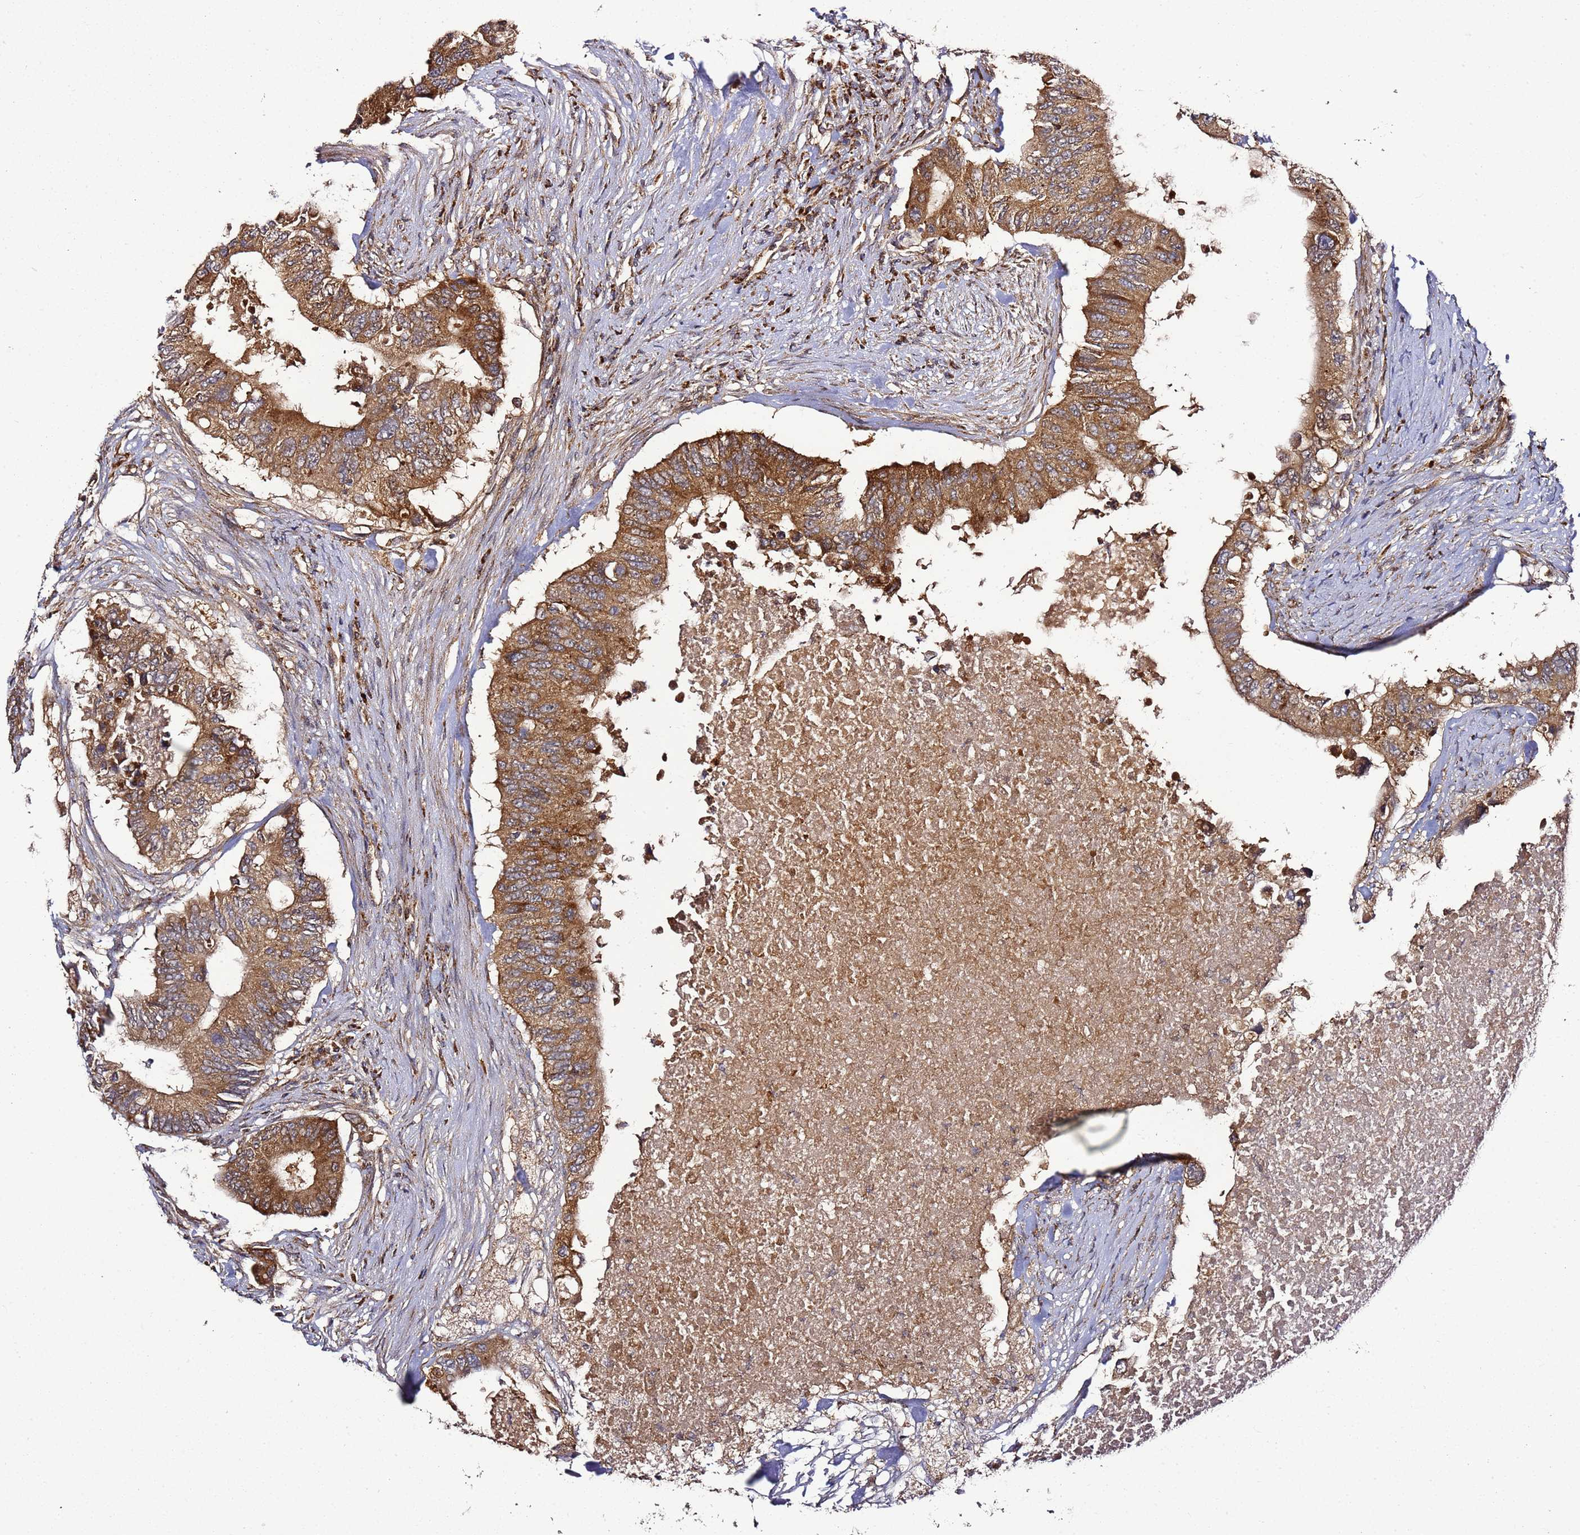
{"staining": {"intensity": "strong", "quantity": ">75%", "location": "cytoplasmic/membranous"}, "tissue": "colorectal cancer", "cell_type": "Tumor cells", "image_type": "cancer", "snomed": [{"axis": "morphology", "description": "Adenocarcinoma, NOS"}, {"axis": "topography", "description": "Colon"}], "caption": "Colorectal cancer was stained to show a protein in brown. There is high levels of strong cytoplasmic/membranous positivity in about >75% of tumor cells.", "gene": "TM2D2", "patient": {"sex": "male", "age": 71}}